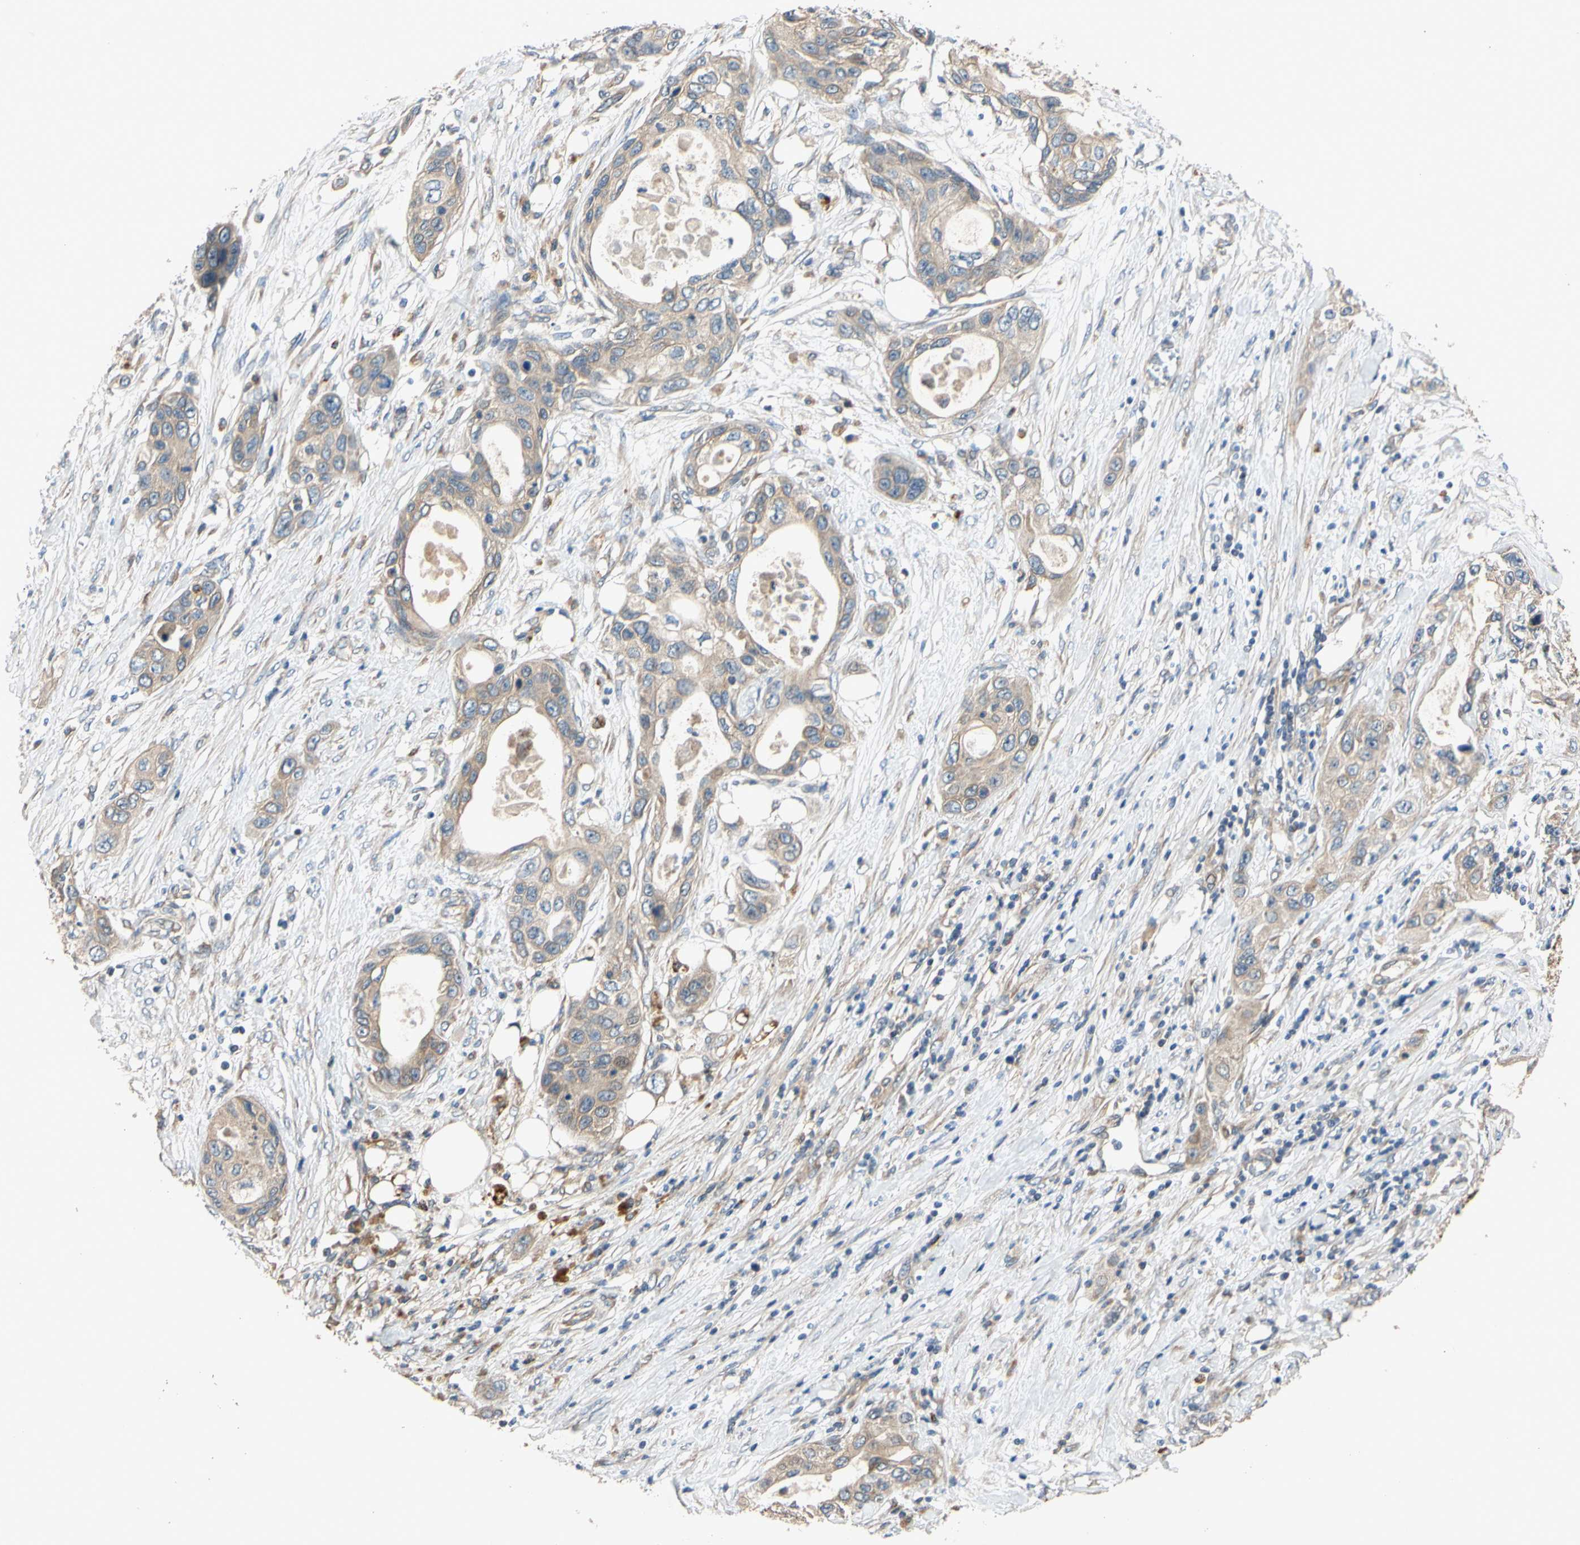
{"staining": {"intensity": "weak", "quantity": ">75%", "location": "cytoplasmic/membranous"}, "tissue": "pancreatic cancer", "cell_type": "Tumor cells", "image_type": "cancer", "snomed": [{"axis": "morphology", "description": "Adenocarcinoma, NOS"}, {"axis": "topography", "description": "Pancreas"}], "caption": "DAB immunohistochemical staining of human pancreatic cancer (adenocarcinoma) exhibits weak cytoplasmic/membranous protein expression in about >75% of tumor cells. The staining is performed using DAB brown chromogen to label protein expression. The nuclei are counter-stained blue using hematoxylin.", "gene": "MBTPS2", "patient": {"sex": "female", "age": 70}}